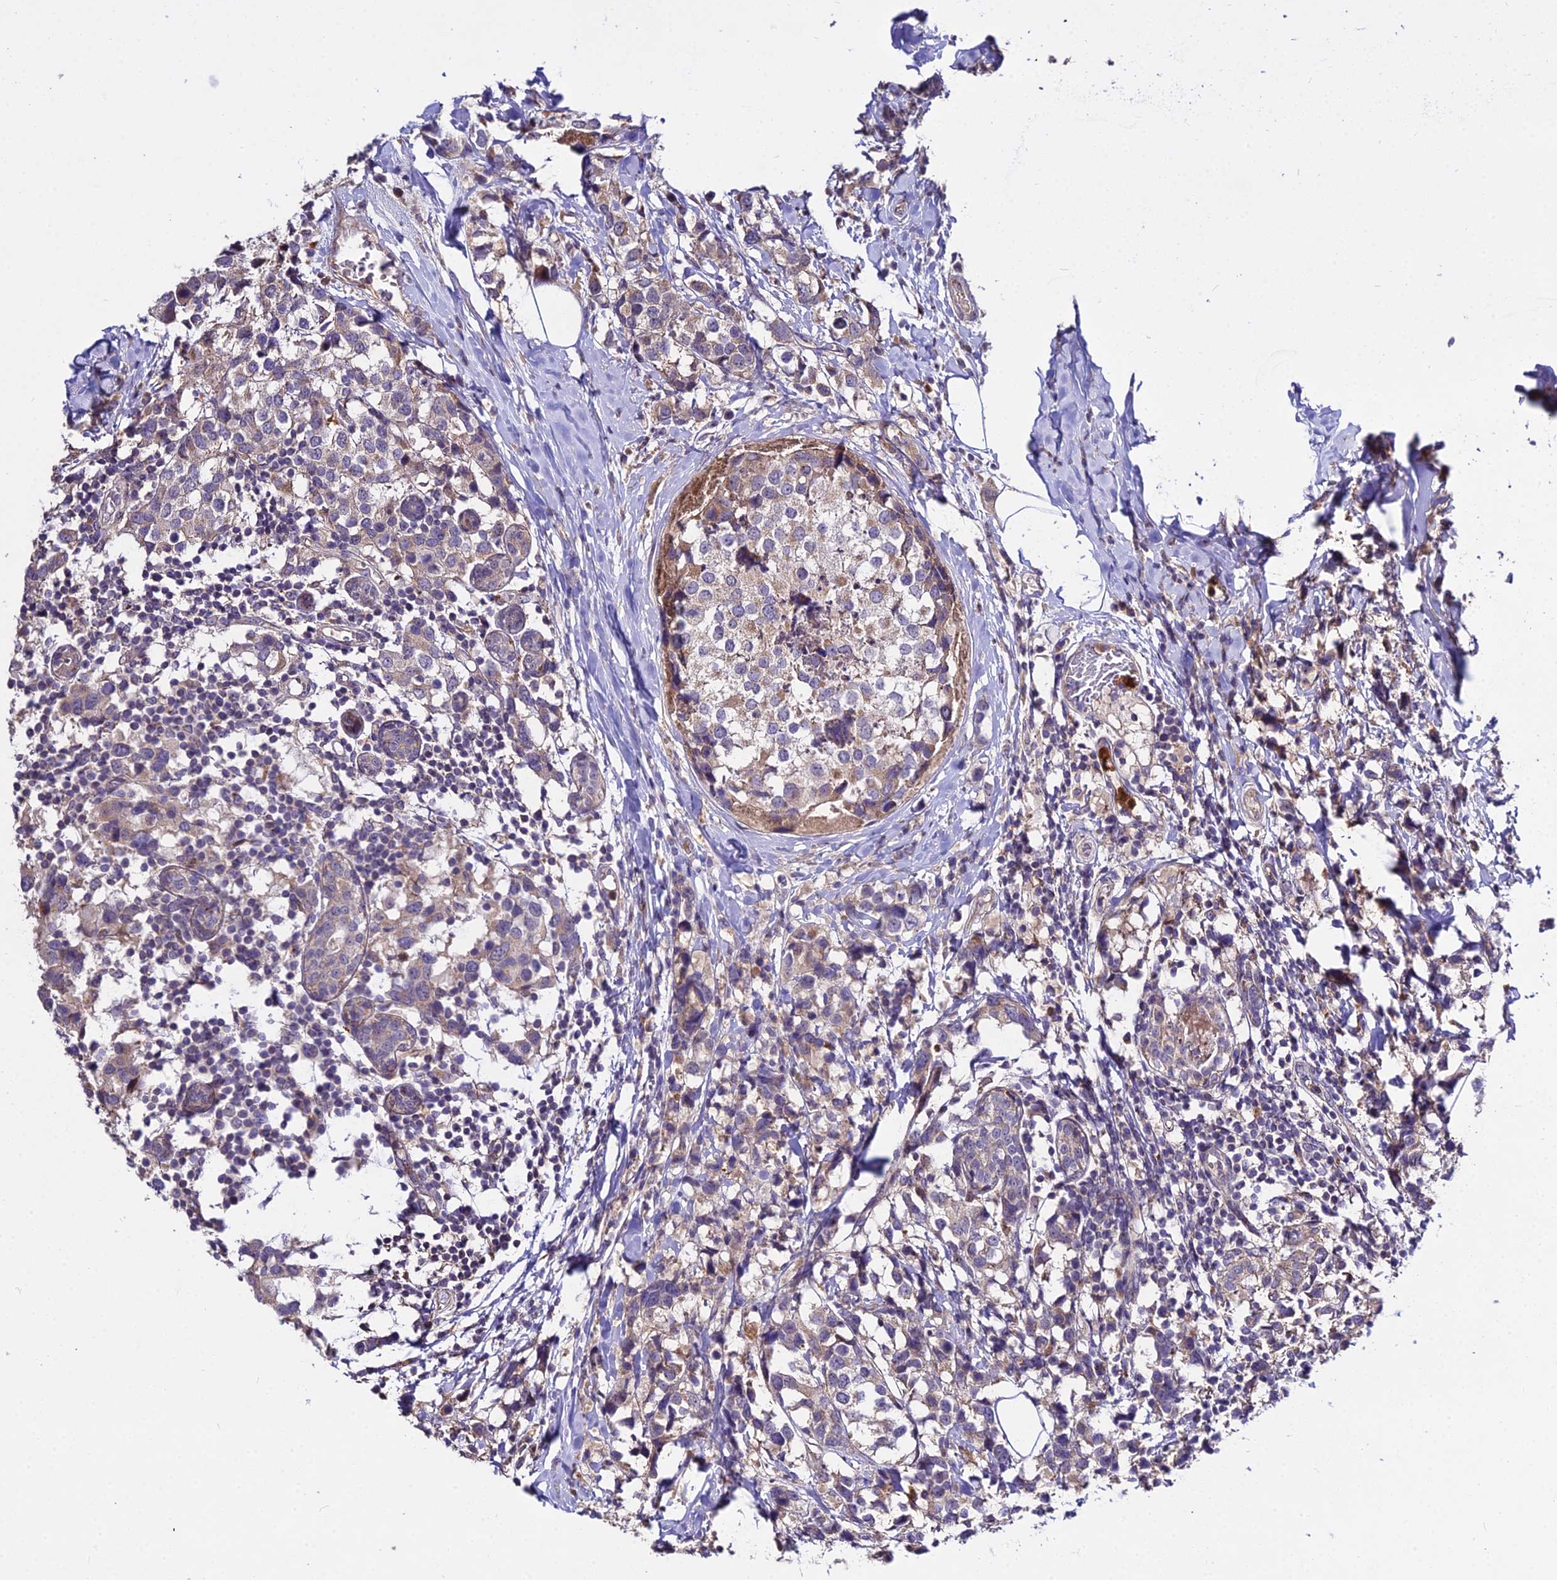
{"staining": {"intensity": "weak", "quantity": "25%-75%", "location": "cytoplasmic/membranous"}, "tissue": "breast cancer", "cell_type": "Tumor cells", "image_type": "cancer", "snomed": [{"axis": "morphology", "description": "Lobular carcinoma"}, {"axis": "topography", "description": "Breast"}], "caption": "Weak cytoplasmic/membranous positivity for a protein is appreciated in about 25%-75% of tumor cells of breast lobular carcinoma using immunohistochemistry (IHC).", "gene": "EID2", "patient": {"sex": "female", "age": 59}}